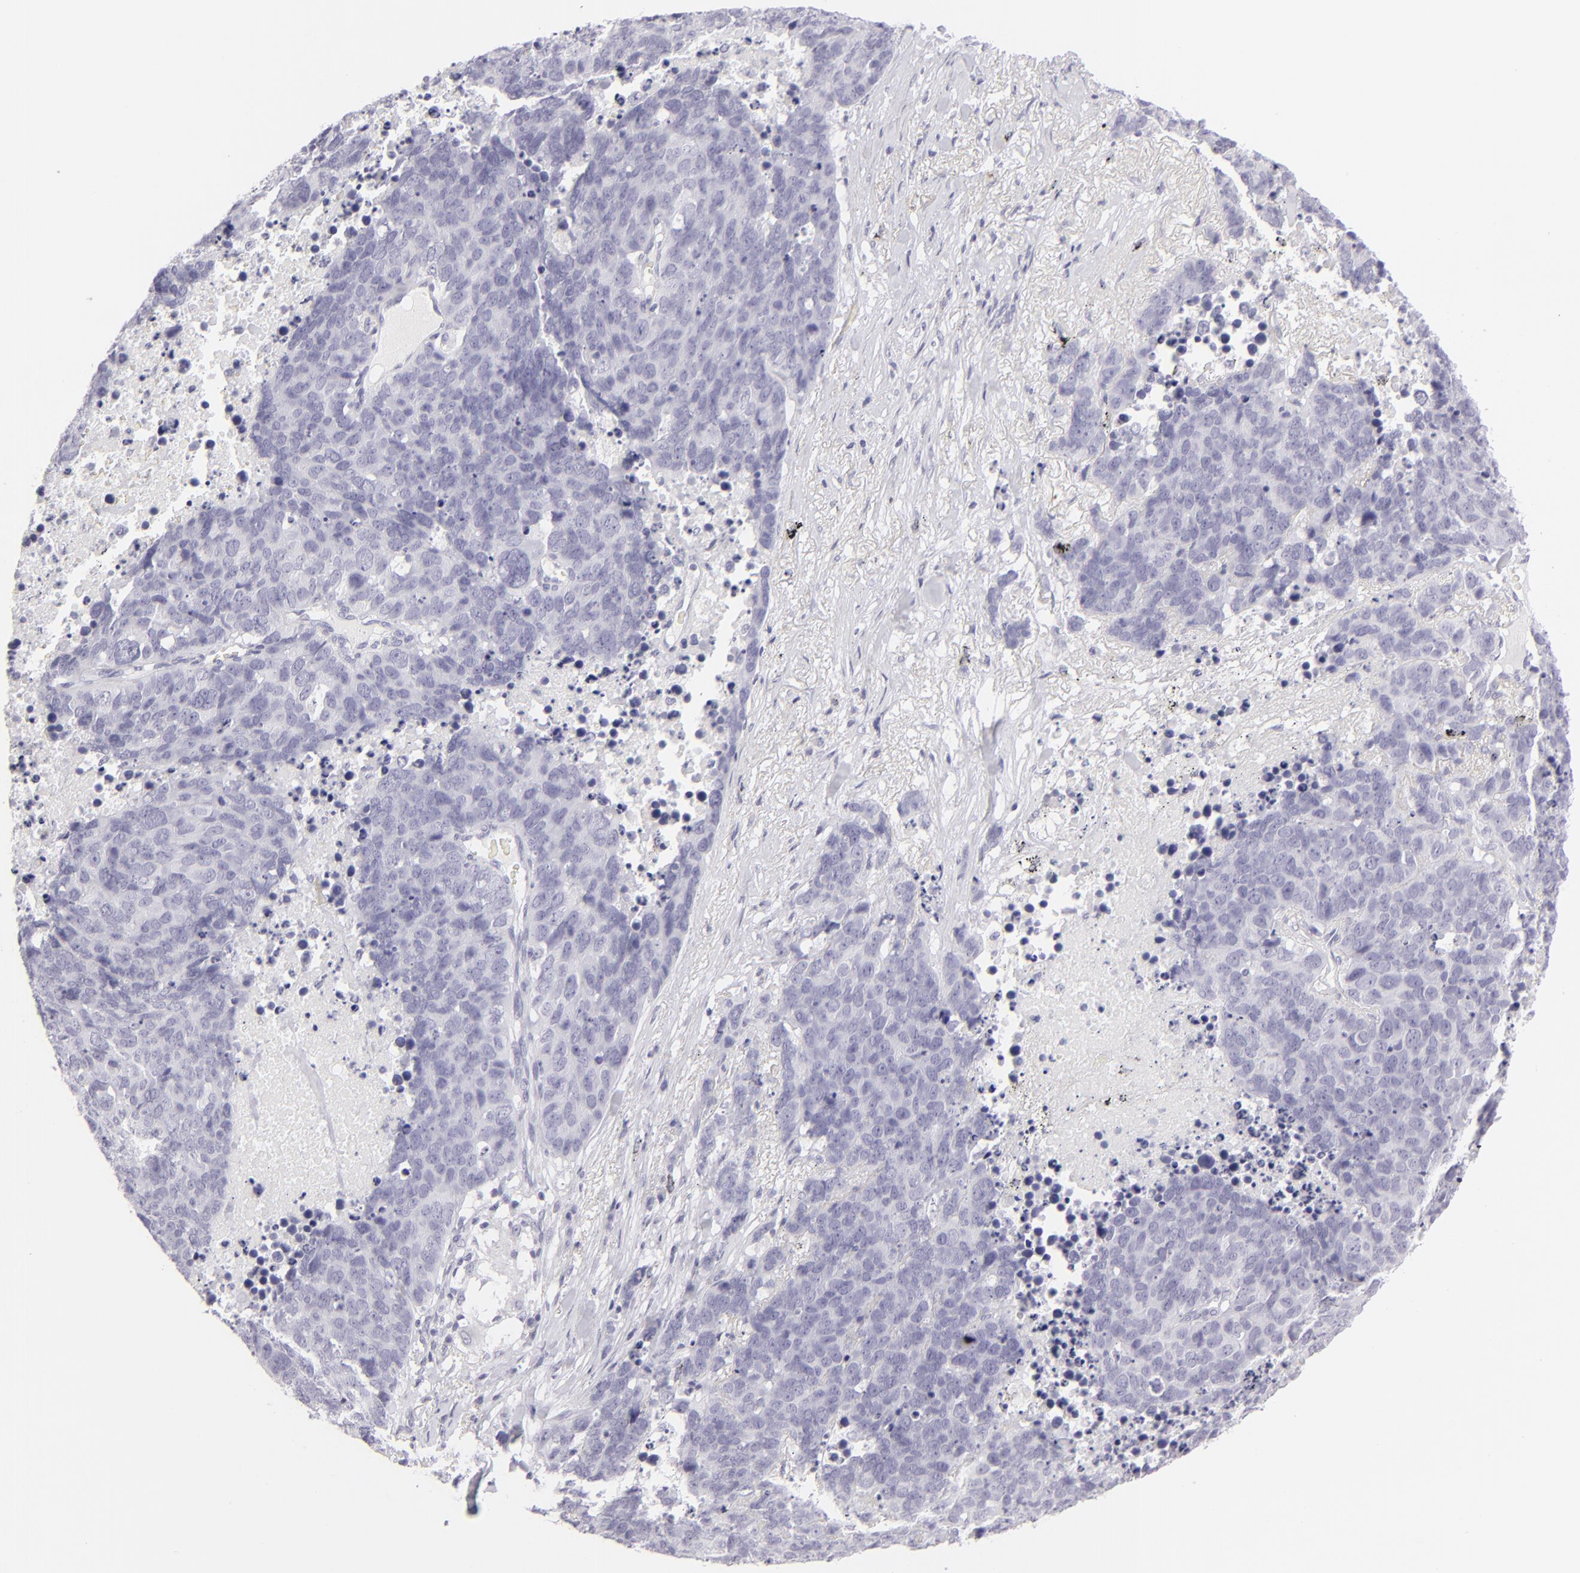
{"staining": {"intensity": "negative", "quantity": "none", "location": "none"}, "tissue": "lung cancer", "cell_type": "Tumor cells", "image_type": "cancer", "snomed": [{"axis": "morphology", "description": "Carcinoid, malignant, NOS"}, {"axis": "topography", "description": "Lung"}], "caption": "This photomicrograph is of lung malignant carcinoid stained with immunohistochemistry (IHC) to label a protein in brown with the nuclei are counter-stained blue. There is no positivity in tumor cells.", "gene": "FCER2", "patient": {"sex": "male", "age": 60}}